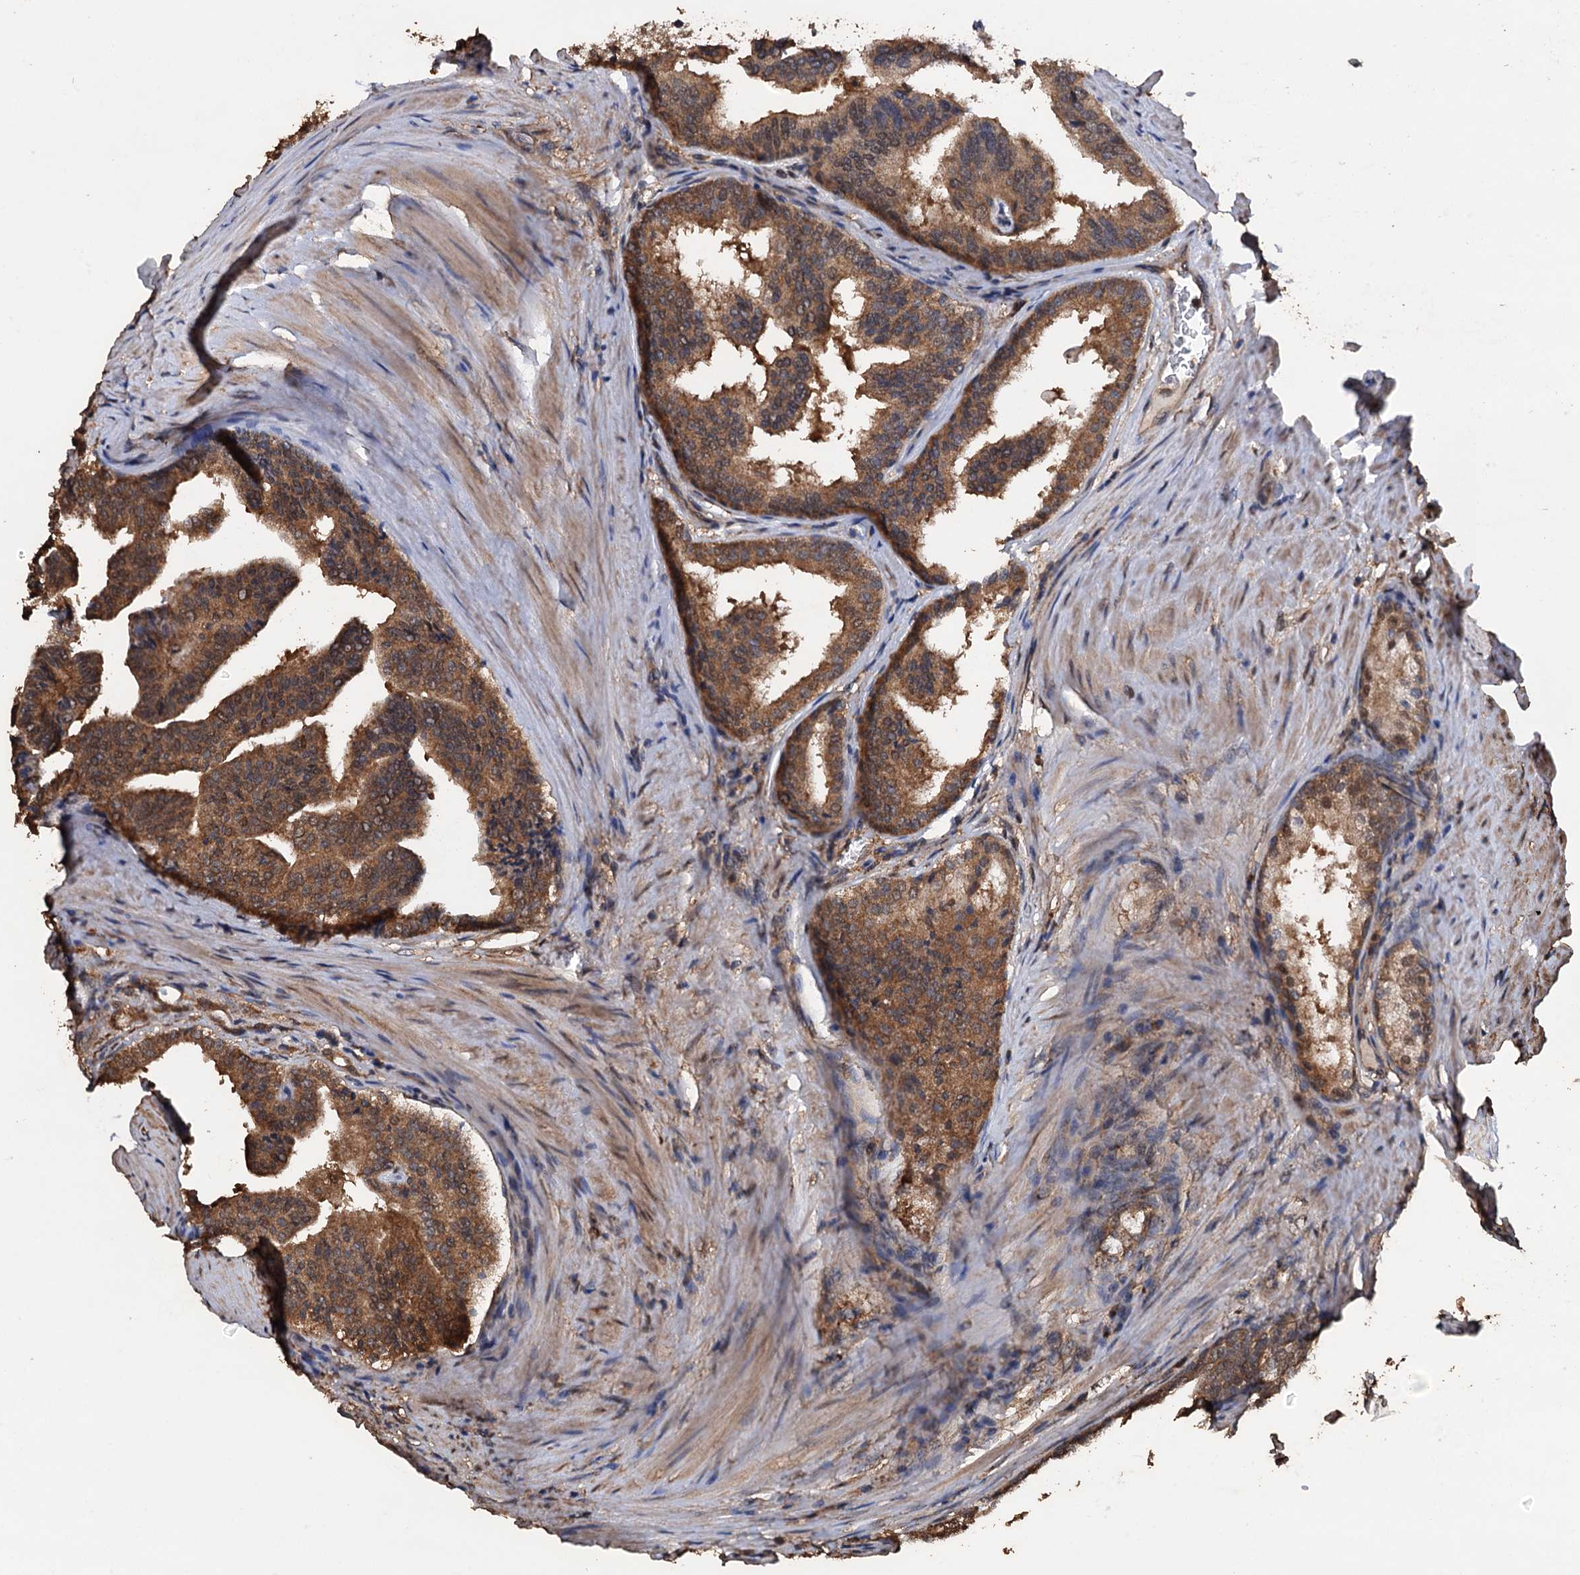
{"staining": {"intensity": "moderate", "quantity": ">75%", "location": "cytoplasmic/membranous"}, "tissue": "prostate cancer", "cell_type": "Tumor cells", "image_type": "cancer", "snomed": [{"axis": "morphology", "description": "Adenocarcinoma, High grade"}, {"axis": "topography", "description": "Prostate"}], "caption": "Prostate cancer (adenocarcinoma (high-grade)) was stained to show a protein in brown. There is medium levels of moderate cytoplasmic/membranous positivity in about >75% of tumor cells. The staining was performed using DAB to visualize the protein expression in brown, while the nuclei were stained in blue with hematoxylin (Magnification: 20x).", "gene": "PSMD9", "patient": {"sex": "male", "age": 63}}